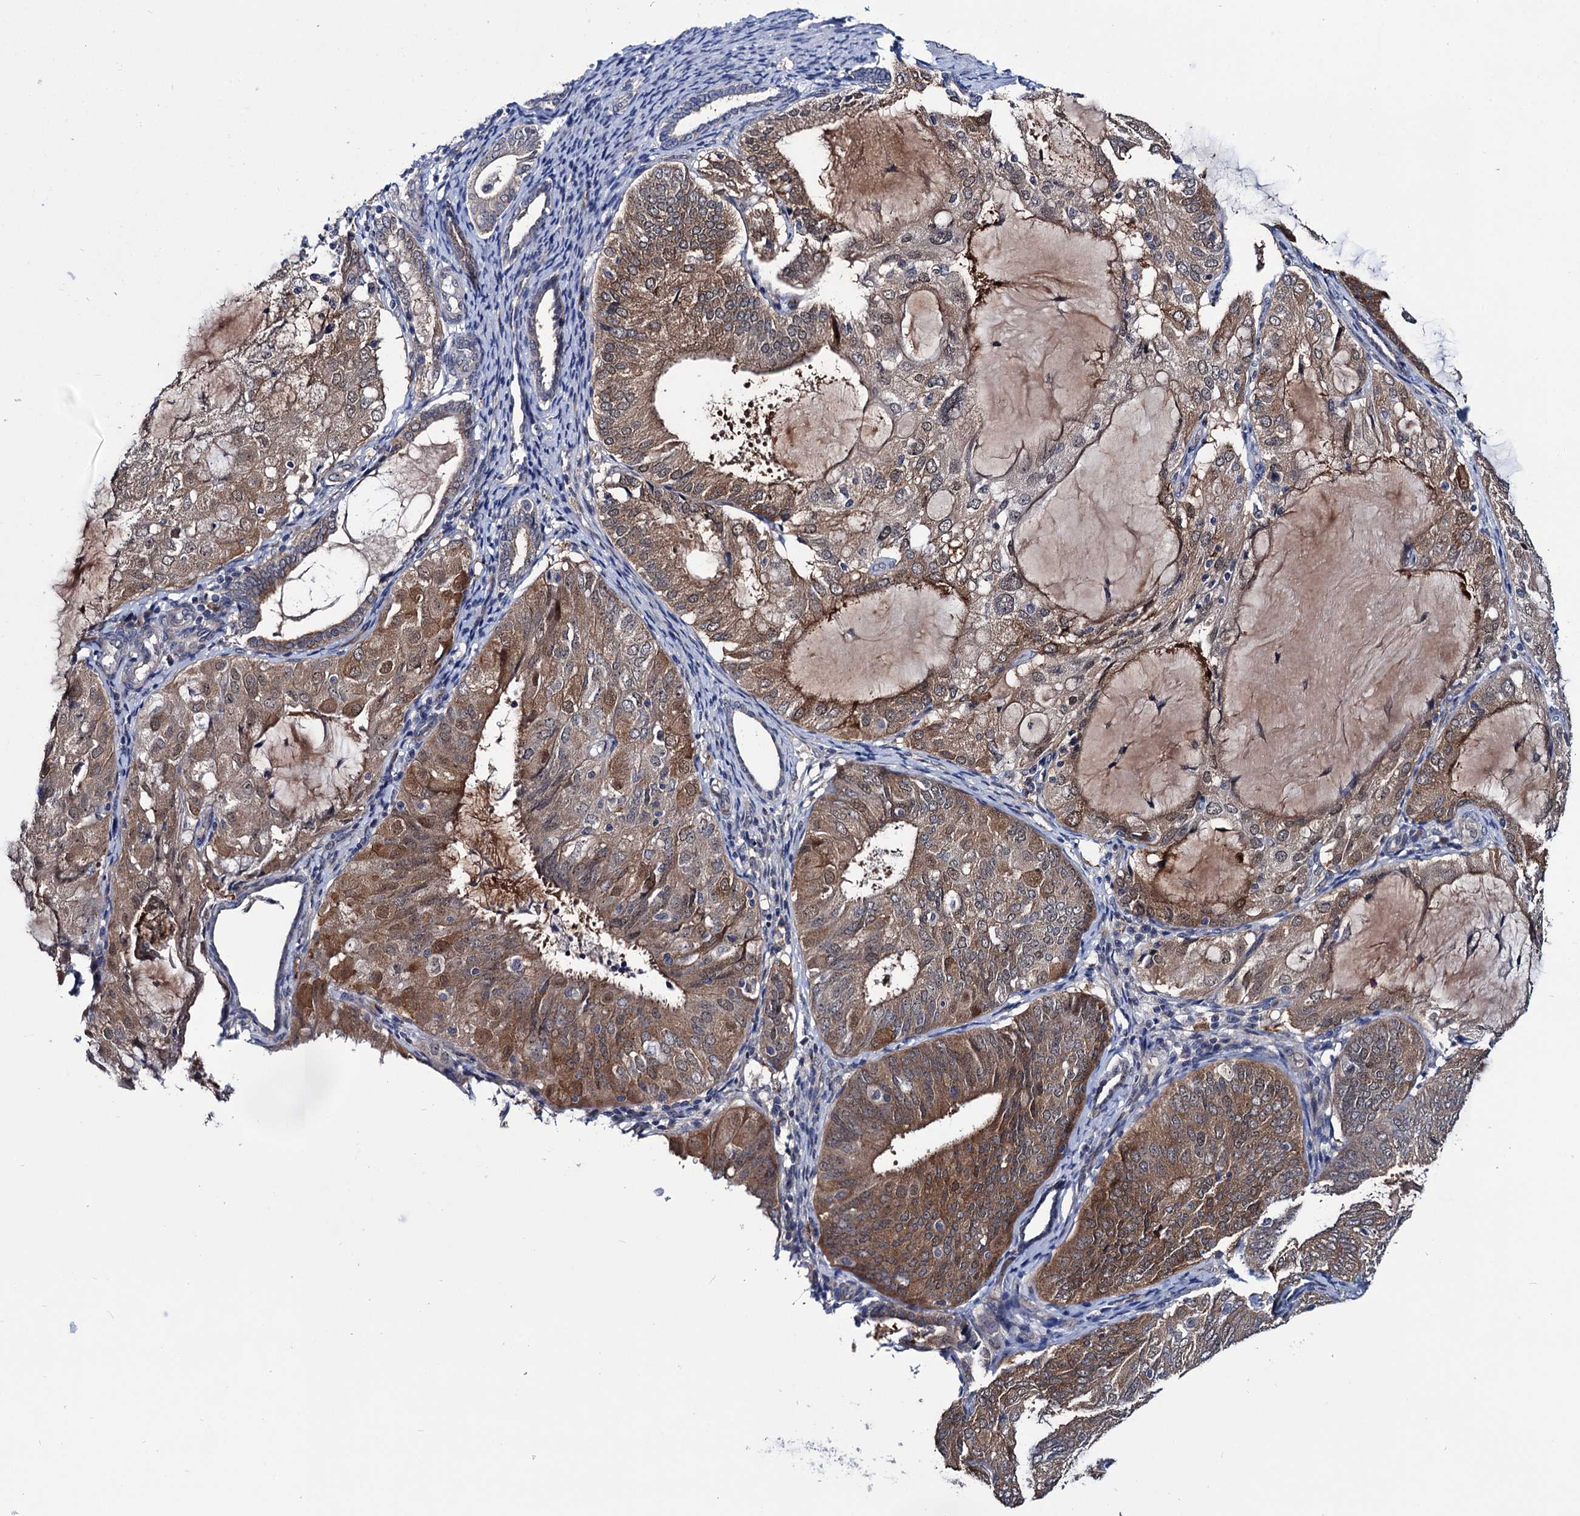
{"staining": {"intensity": "moderate", "quantity": ">75%", "location": "cytoplasmic/membranous"}, "tissue": "endometrial cancer", "cell_type": "Tumor cells", "image_type": "cancer", "snomed": [{"axis": "morphology", "description": "Adenocarcinoma, NOS"}, {"axis": "topography", "description": "Endometrium"}], "caption": "IHC of endometrial adenocarcinoma shows medium levels of moderate cytoplasmic/membranous positivity in about >75% of tumor cells.", "gene": "EYA4", "patient": {"sex": "female", "age": 81}}